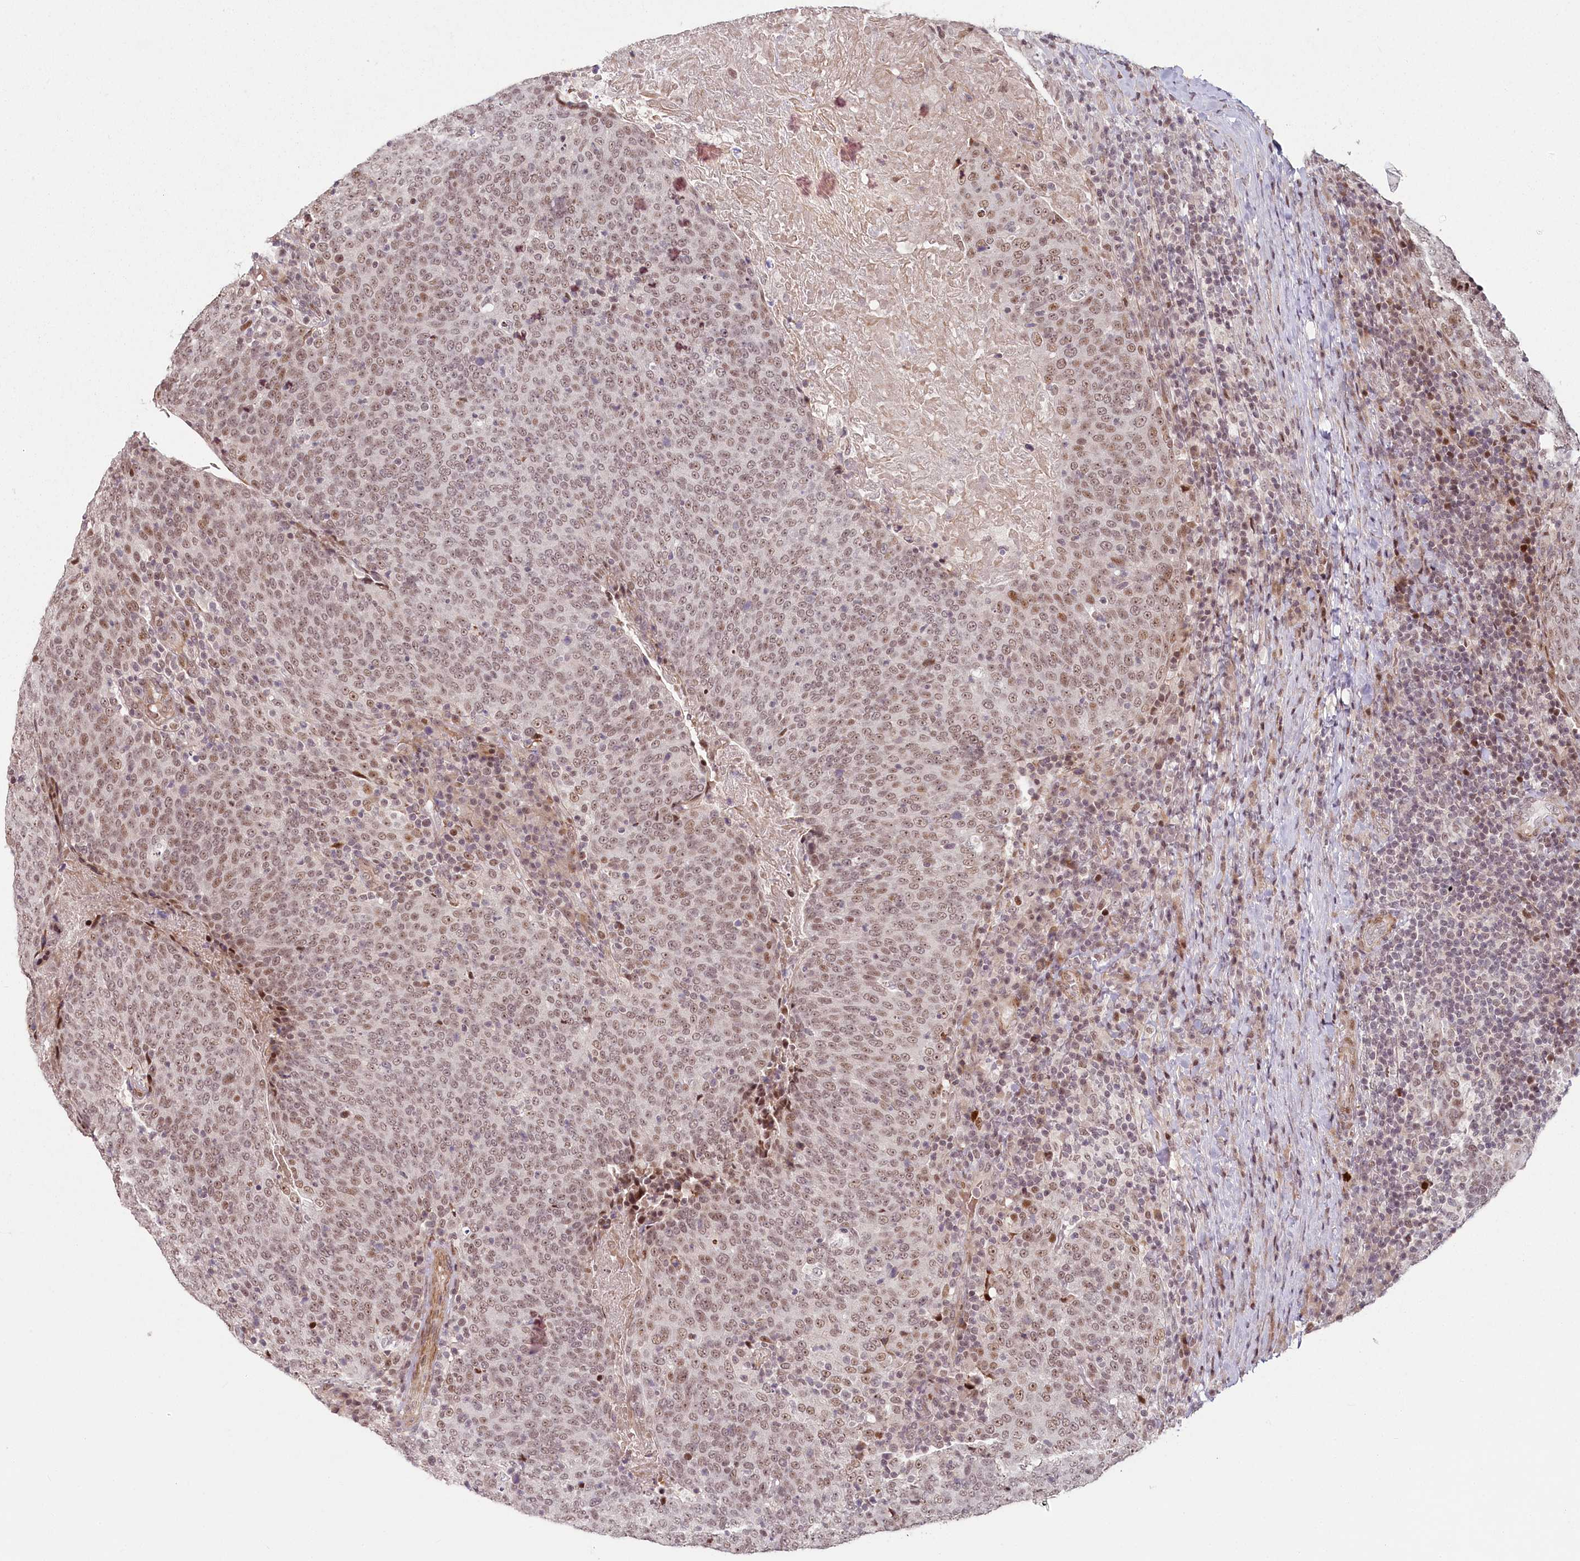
{"staining": {"intensity": "moderate", "quantity": ">75%", "location": "nuclear"}, "tissue": "head and neck cancer", "cell_type": "Tumor cells", "image_type": "cancer", "snomed": [{"axis": "morphology", "description": "Squamous cell carcinoma, NOS"}, {"axis": "morphology", "description": "Squamous cell carcinoma, metastatic, NOS"}, {"axis": "topography", "description": "Lymph node"}, {"axis": "topography", "description": "Head-Neck"}], "caption": "Metastatic squamous cell carcinoma (head and neck) was stained to show a protein in brown. There is medium levels of moderate nuclear positivity in approximately >75% of tumor cells. The protein is shown in brown color, while the nuclei are stained blue.", "gene": "FAM204A", "patient": {"sex": "male", "age": 62}}